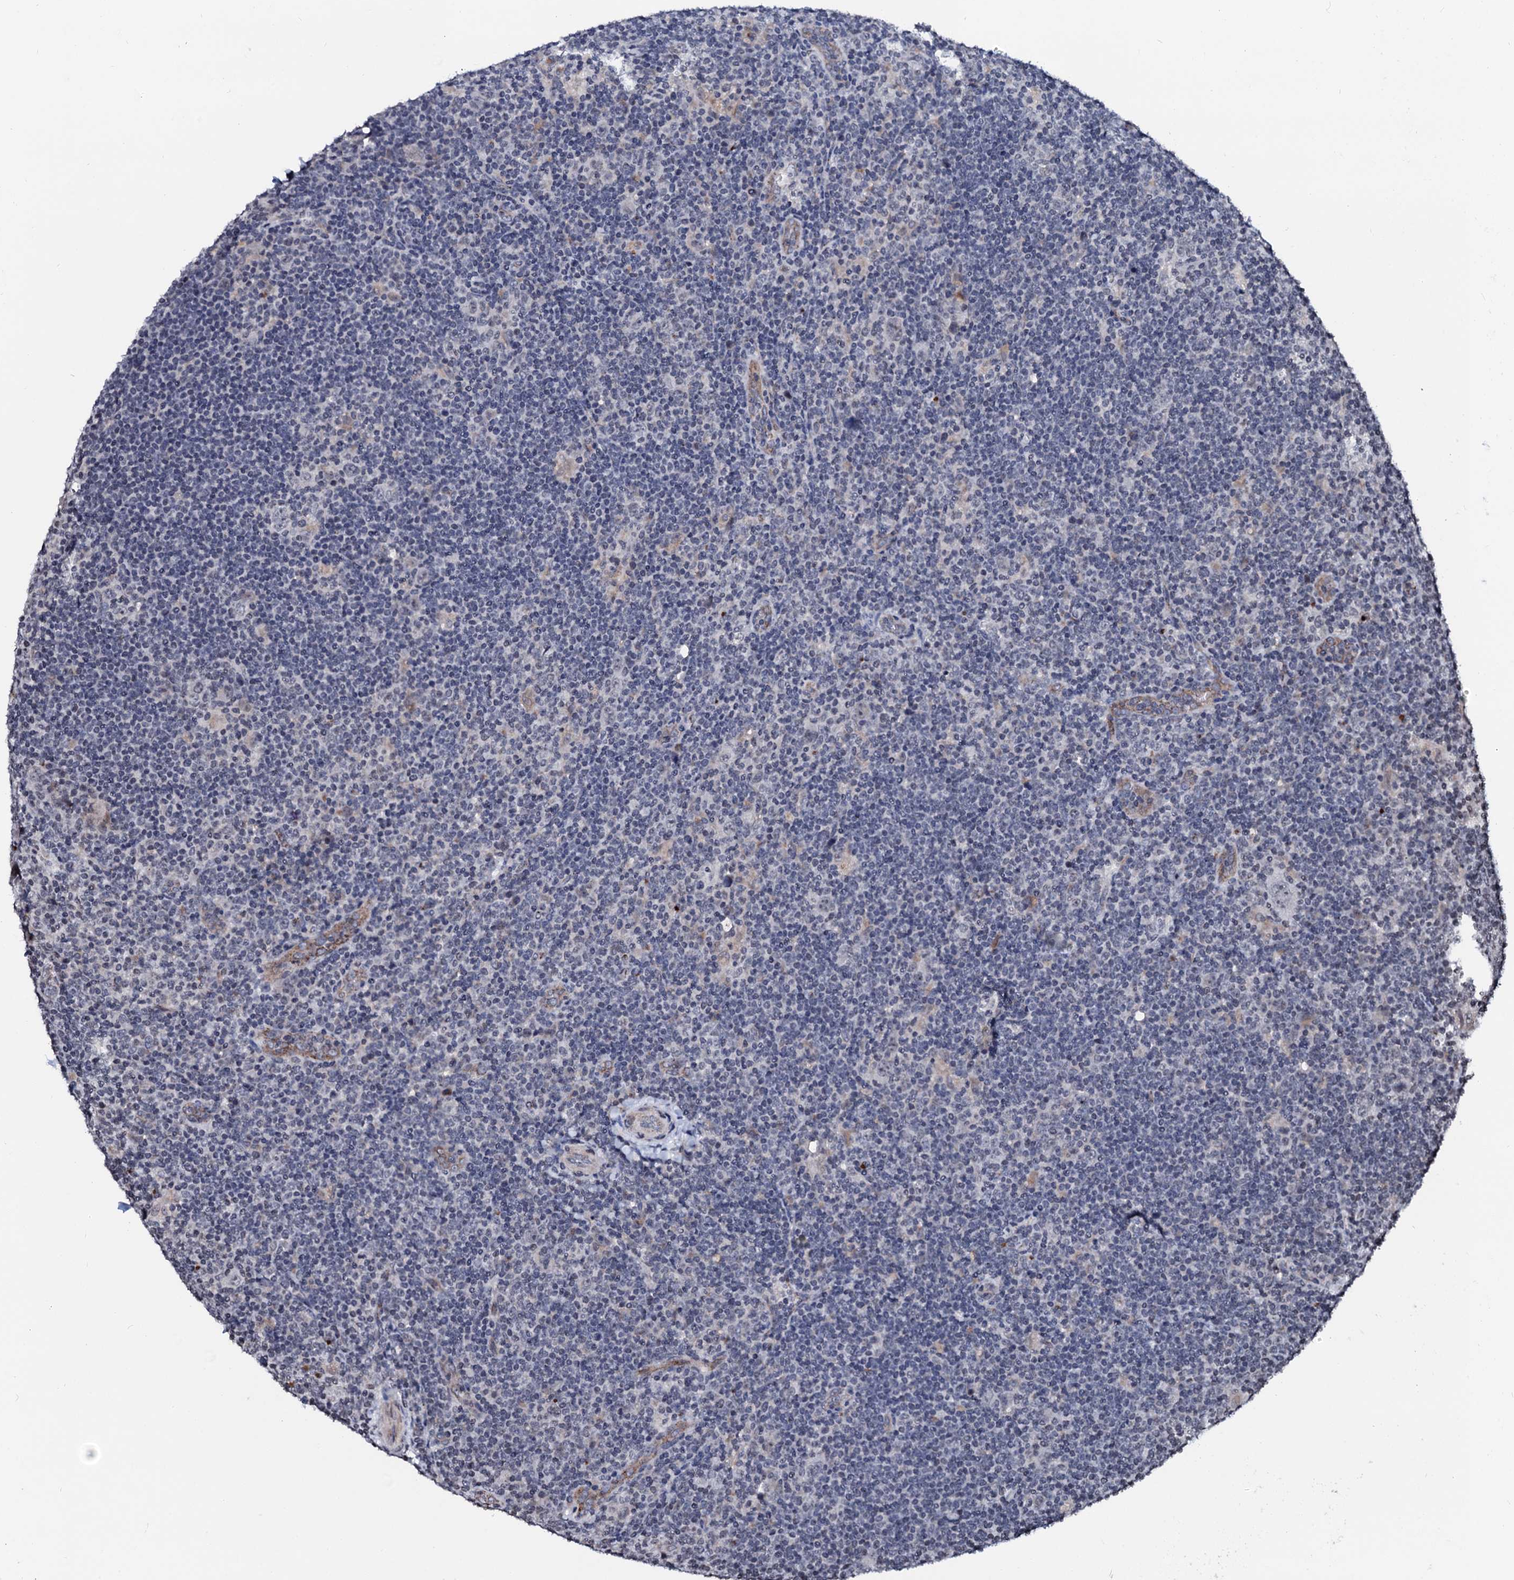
{"staining": {"intensity": "negative", "quantity": "none", "location": "none"}, "tissue": "lymphoma", "cell_type": "Tumor cells", "image_type": "cancer", "snomed": [{"axis": "morphology", "description": "Hodgkin's disease, NOS"}, {"axis": "topography", "description": "Lymph node"}], "caption": "Protein analysis of lymphoma exhibits no significant positivity in tumor cells.", "gene": "LSM11", "patient": {"sex": "female", "age": 57}}